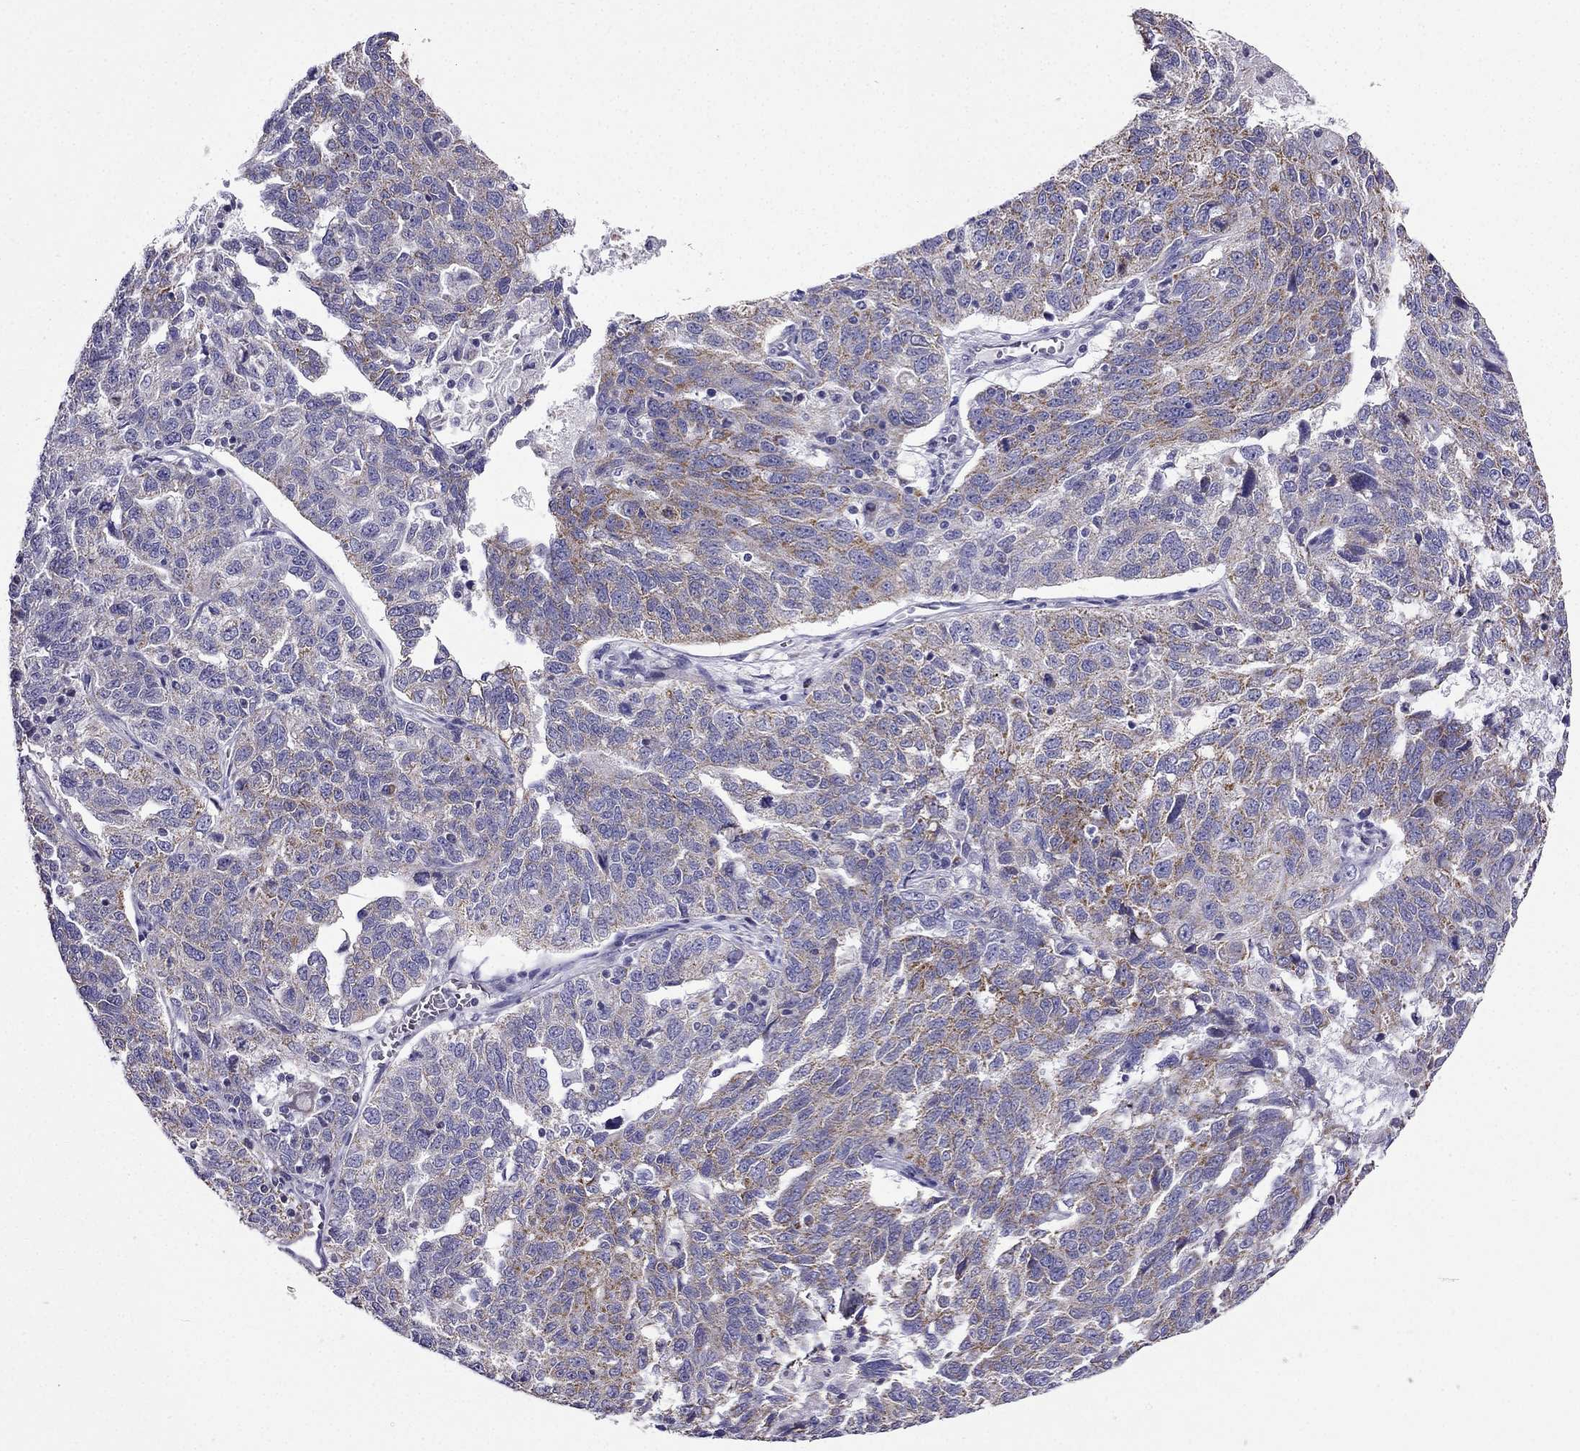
{"staining": {"intensity": "moderate", "quantity": "<25%", "location": "cytoplasmic/membranous"}, "tissue": "ovarian cancer", "cell_type": "Tumor cells", "image_type": "cancer", "snomed": [{"axis": "morphology", "description": "Cystadenocarcinoma, serous, NOS"}, {"axis": "topography", "description": "Ovary"}], "caption": "Protein expression analysis of human ovarian serous cystadenocarcinoma reveals moderate cytoplasmic/membranous staining in approximately <25% of tumor cells.", "gene": "KIF5A", "patient": {"sex": "female", "age": 71}}